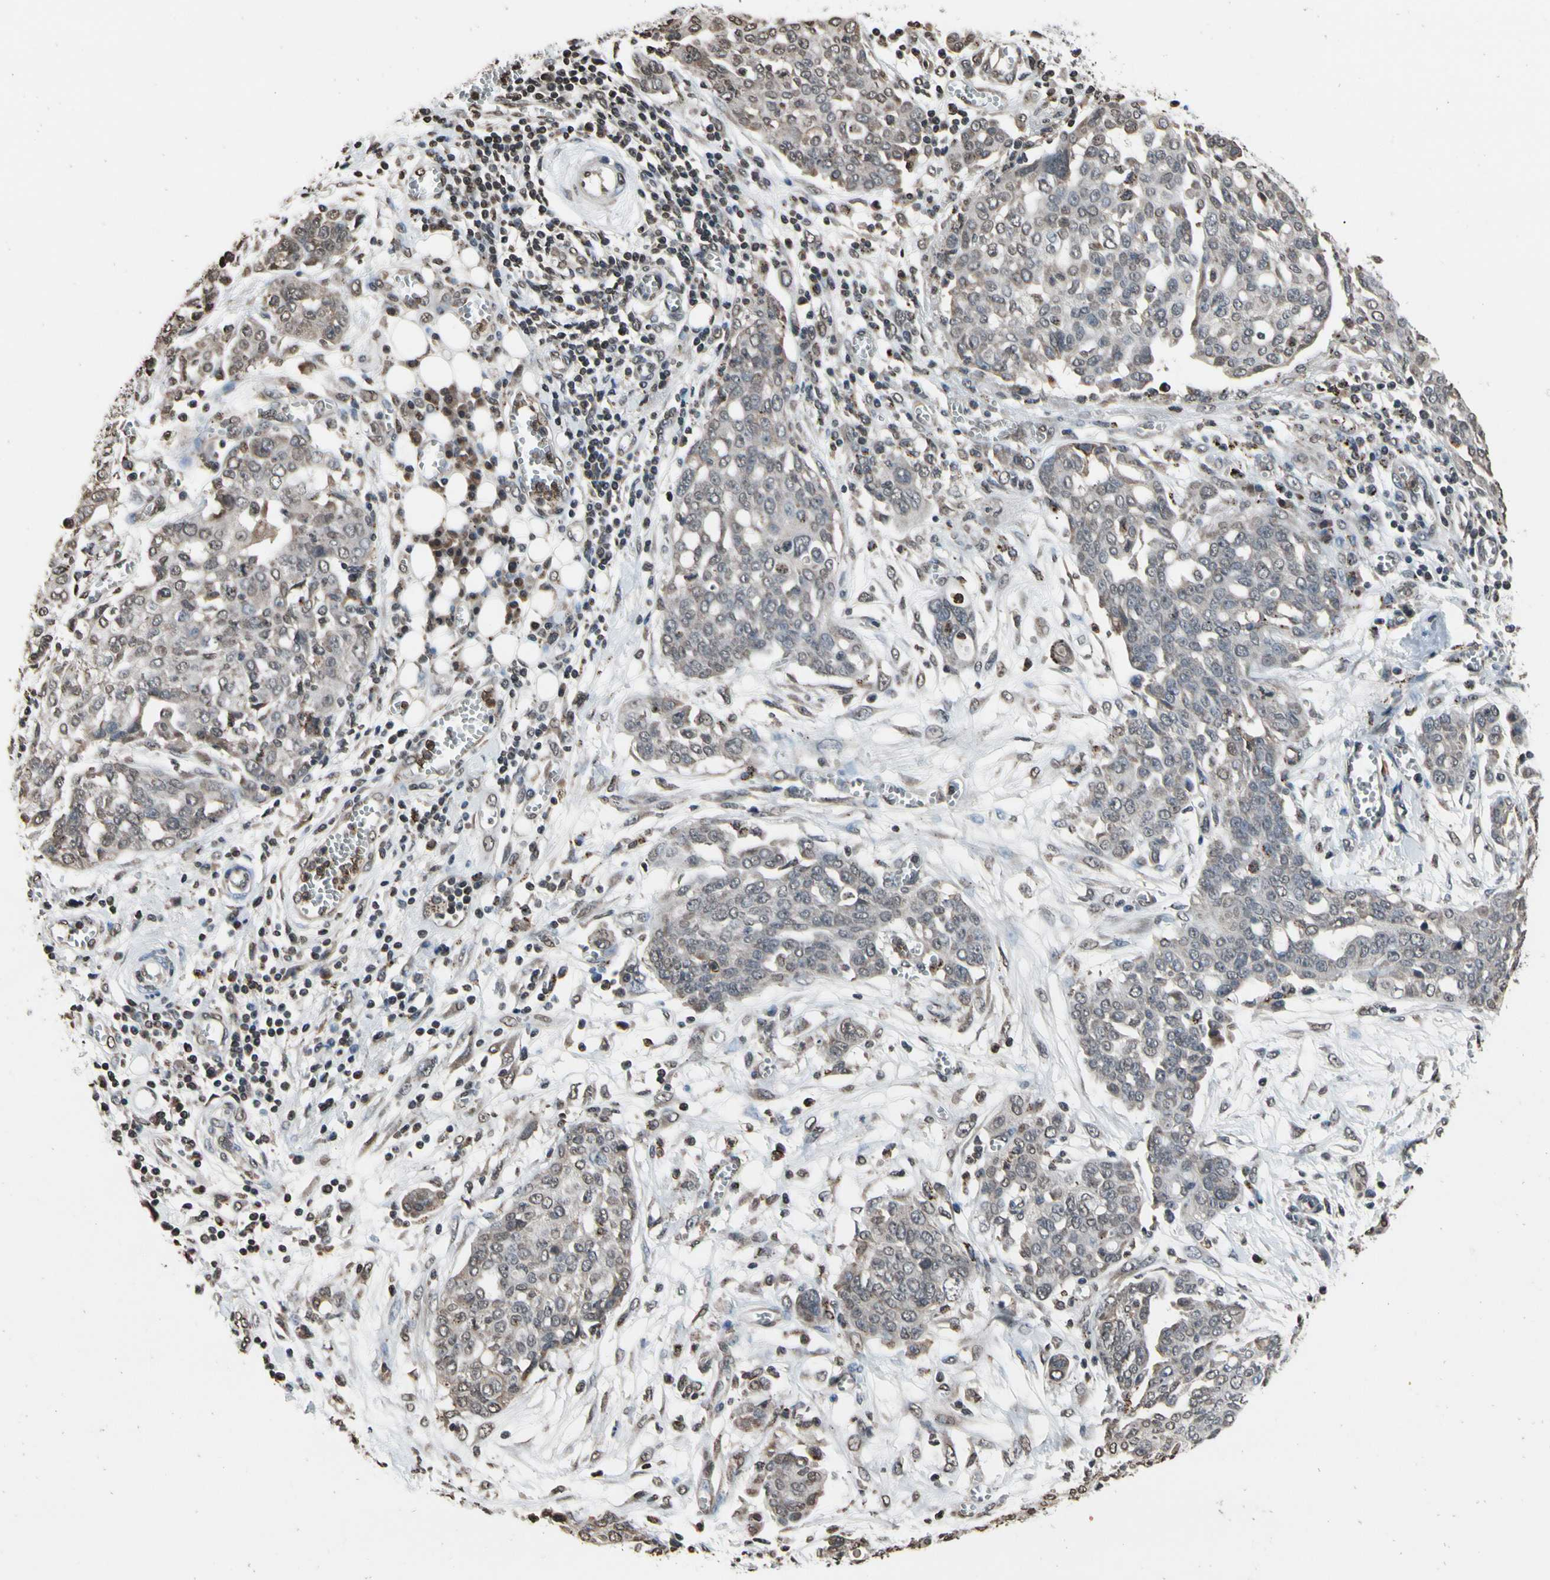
{"staining": {"intensity": "negative", "quantity": "none", "location": "none"}, "tissue": "ovarian cancer", "cell_type": "Tumor cells", "image_type": "cancer", "snomed": [{"axis": "morphology", "description": "Cystadenocarcinoma, serous, NOS"}, {"axis": "topography", "description": "Soft tissue"}, {"axis": "topography", "description": "Ovary"}], "caption": "The micrograph reveals no significant expression in tumor cells of ovarian cancer.", "gene": "HIPK2", "patient": {"sex": "female", "age": 57}}